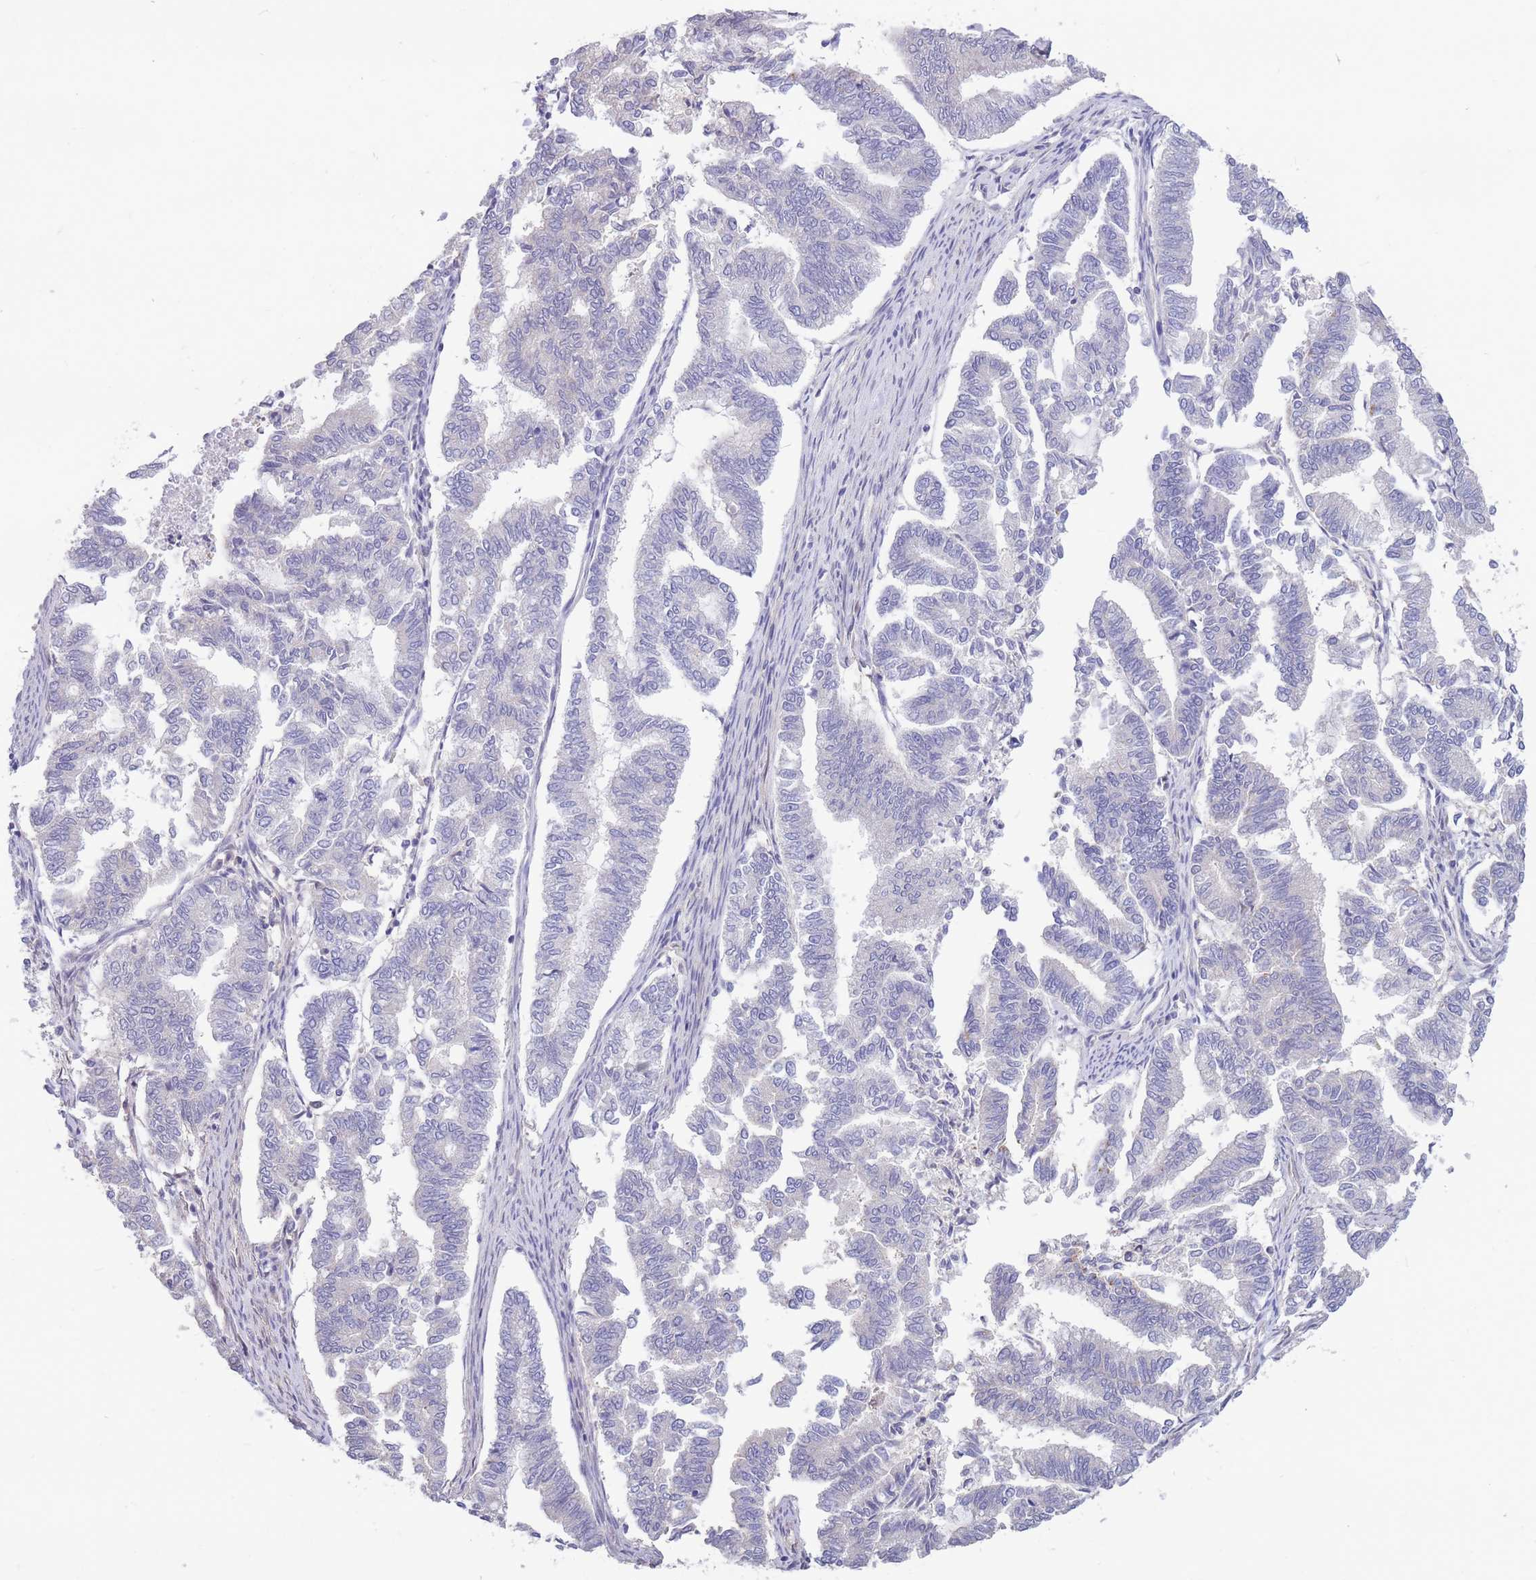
{"staining": {"intensity": "negative", "quantity": "none", "location": "none"}, "tissue": "endometrial cancer", "cell_type": "Tumor cells", "image_type": "cancer", "snomed": [{"axis": "morphology", "description": "Adenocarcinoma, NOS"}, {"axis": "topography", "description": "Endometrium"}], "caption": "Image shows no significant protein staining in tumor cells of endometrial cancer. The staining was performed using DAB (3,3'-diaminobenzidine) to visualize the protein expression in brown, while the nuclei were stained in blue with hematoxylin (Magnification: 20x).", "gene": "OR5T1", "patient": {"sex": "female", "age": 79}}